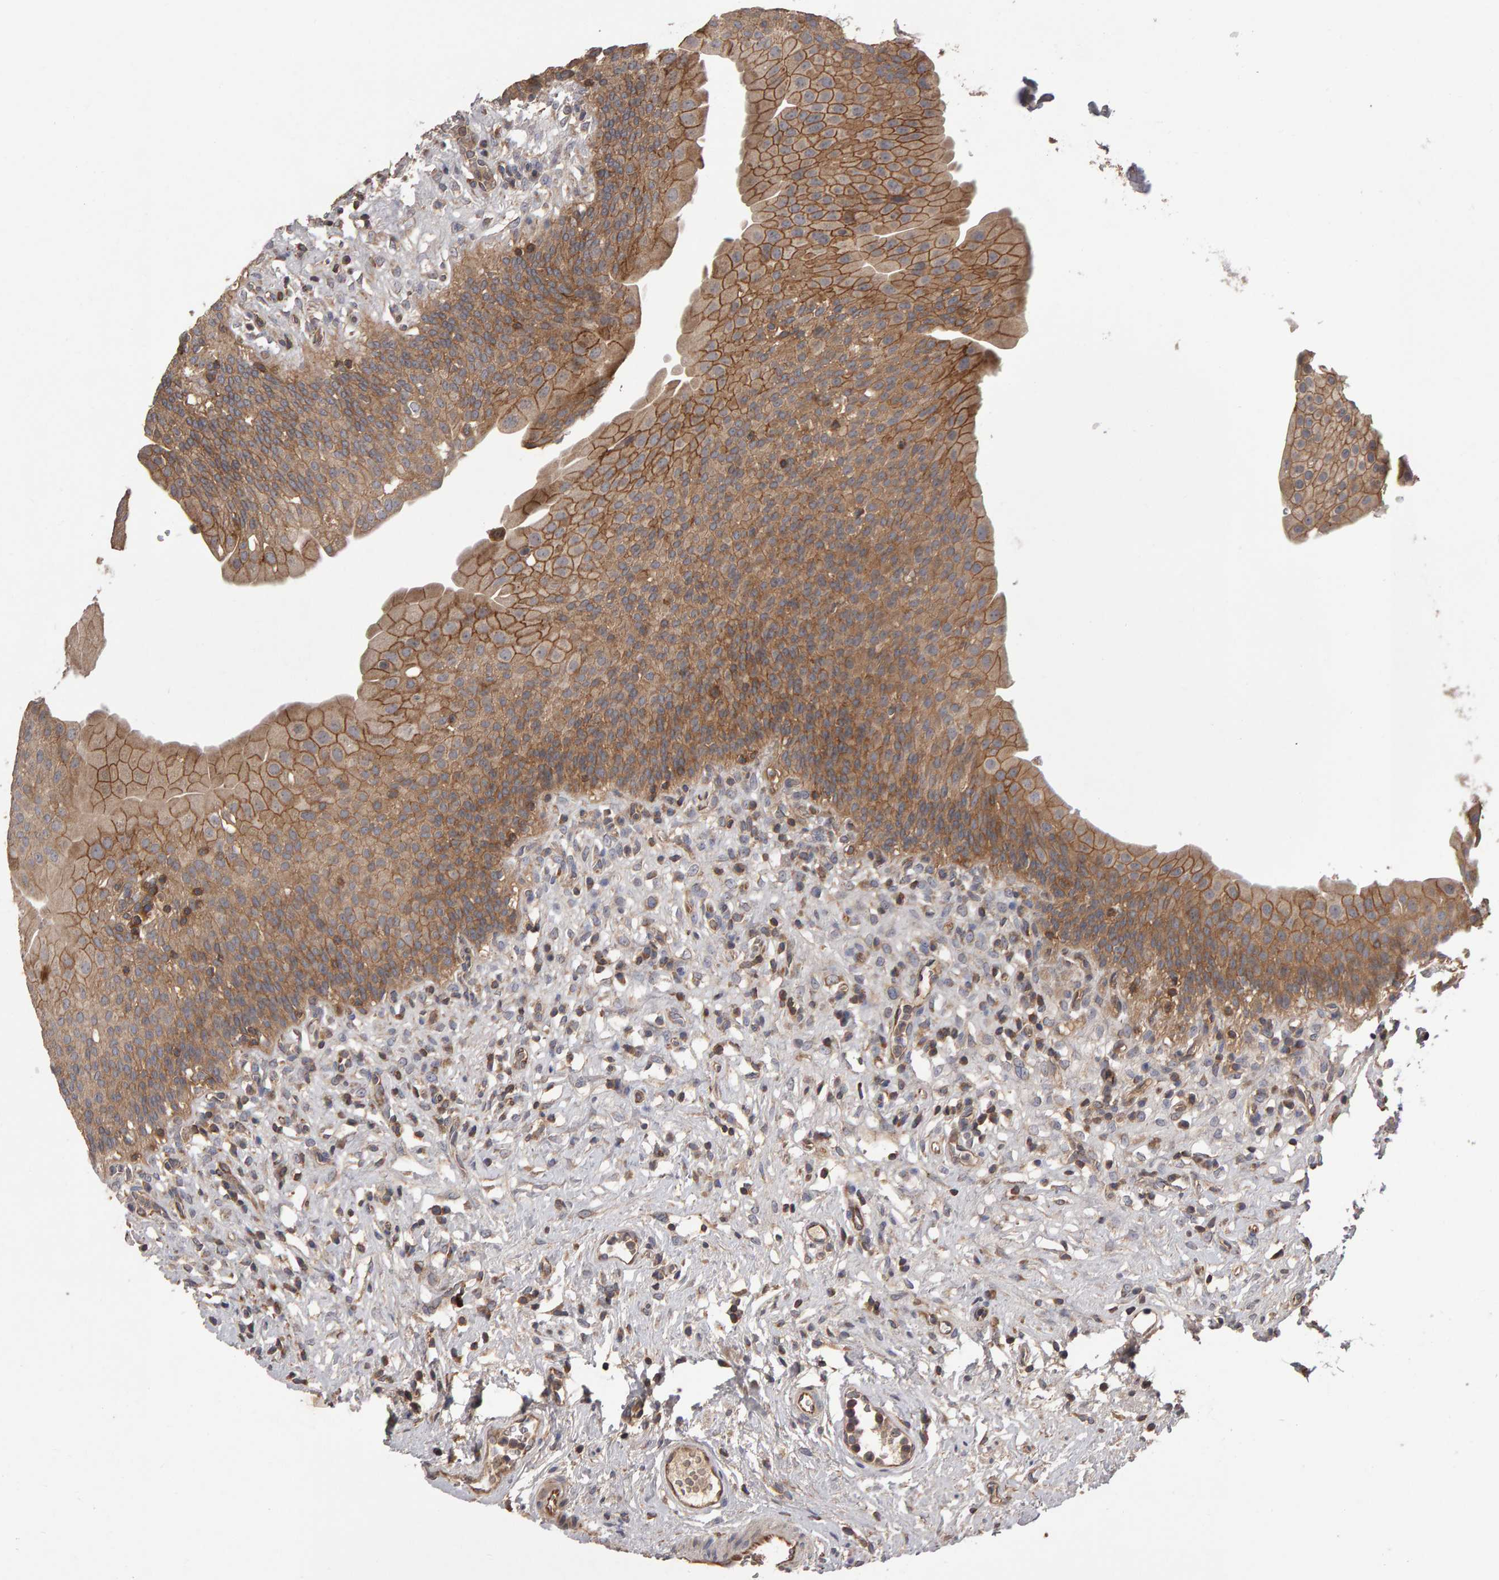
{"staining": {"intensity": "moderate", "quantity": ">75%", "location": "cytoplasmic/membranous"}, "tissue": "urothelial cancer", "cell_type": "Tumor cells", "image_type": "cancer", "snomed": [{"axis": "morphology", "description": "Normal tissue, NOS"}, {"axis": "morphology", "description": "Urothelial carcinoma, Low grade"}, {"axis": "topography", "description": "Smooth muscle"}, {"axis": "topography", "description": "Urinary bladder"}], "caption": "Tumor cells exhibit medium levels of moderate cytoplasmic/membranous staining in approximately >75% of cells in urothelial carcinoma (low-grade). The staining is performed using DAB brown chromogen to label protein expression. The nuclei are counter-stained blue using hematoxylin.", "gene": "PGS1", "patient": {"sex": "male", "age": 60}}